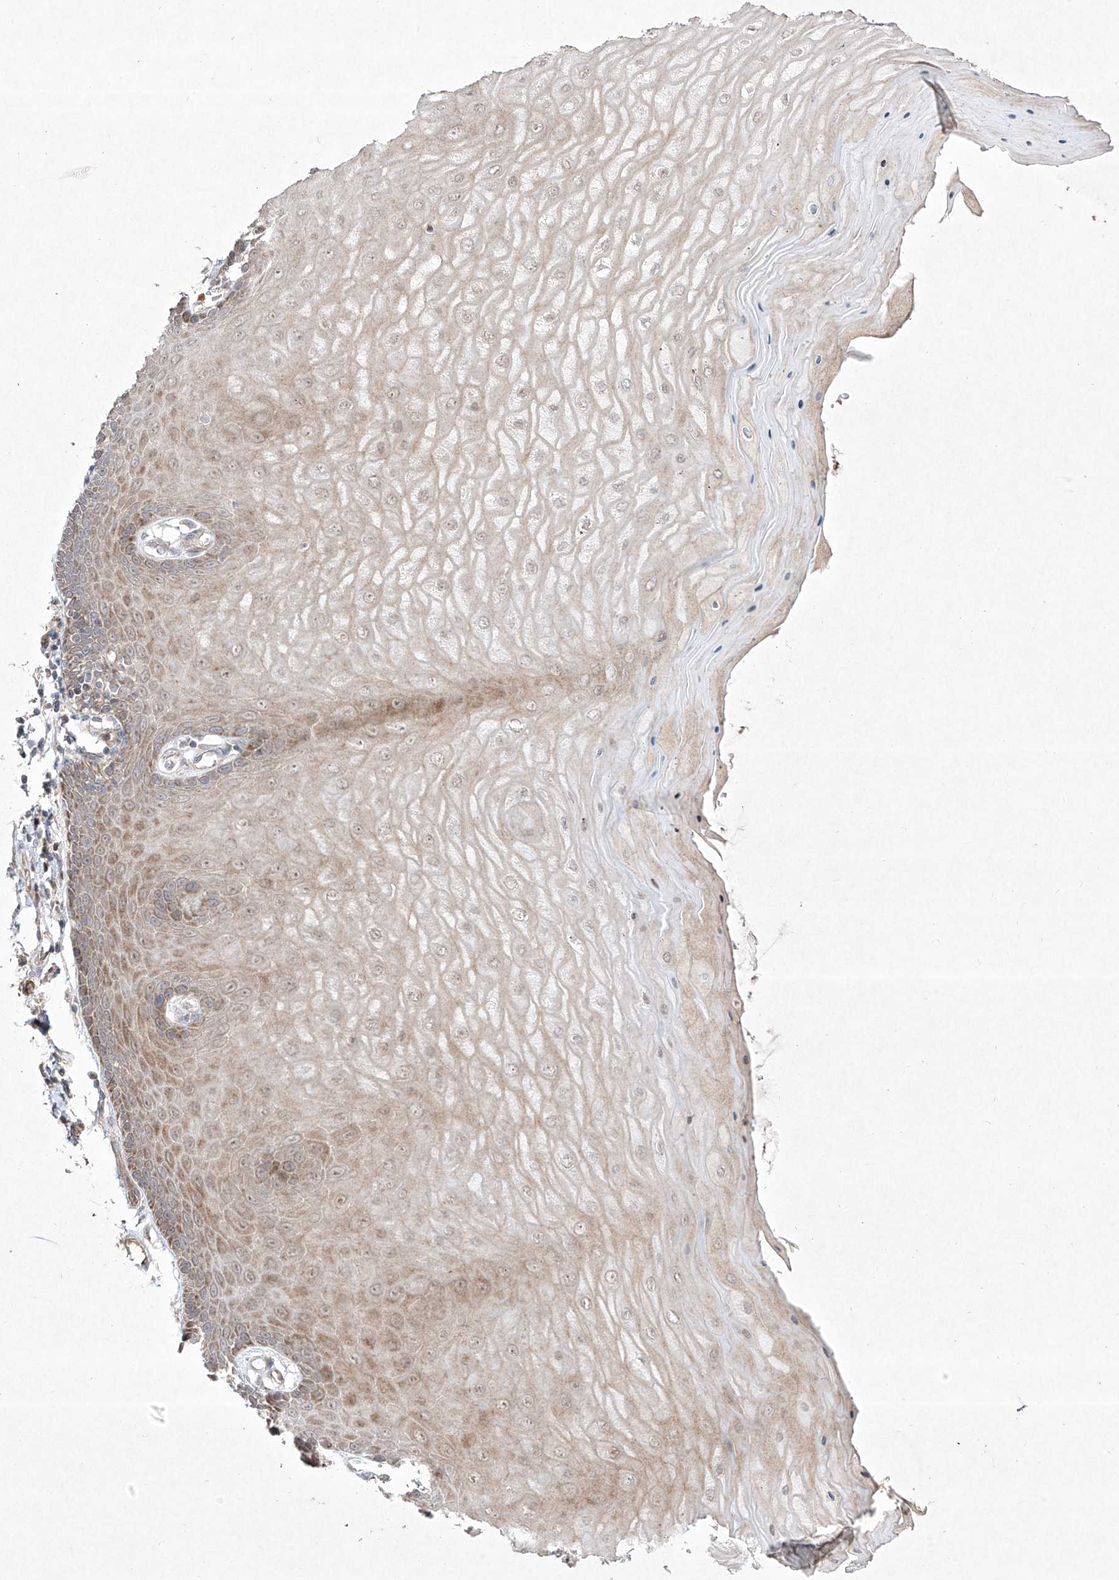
{"staining": {"intensity": "moderate", "quantity": "25%-75%", "location": "cytoplasmic/membranous"}, "tissue": "cervix", "cell_type": "Glandular cells", "image_type": "normal", "snomed": [{"axis": "morphology", "description": "Normal tissue, NOS"}, {"axis": "topography", "description": "Cervix"}], "caption": "The immunohistochemical stain highlights moderate cytoplasmic/membranous staining in glandular cells of unremarkable cervix. The staining is performed using DAB brown chromogen to label protein expression. The nuclei are counter-stained blue using hematoxylin.", "gene": "KDM1B", "patient": {"sex": "female", "age": 55}}